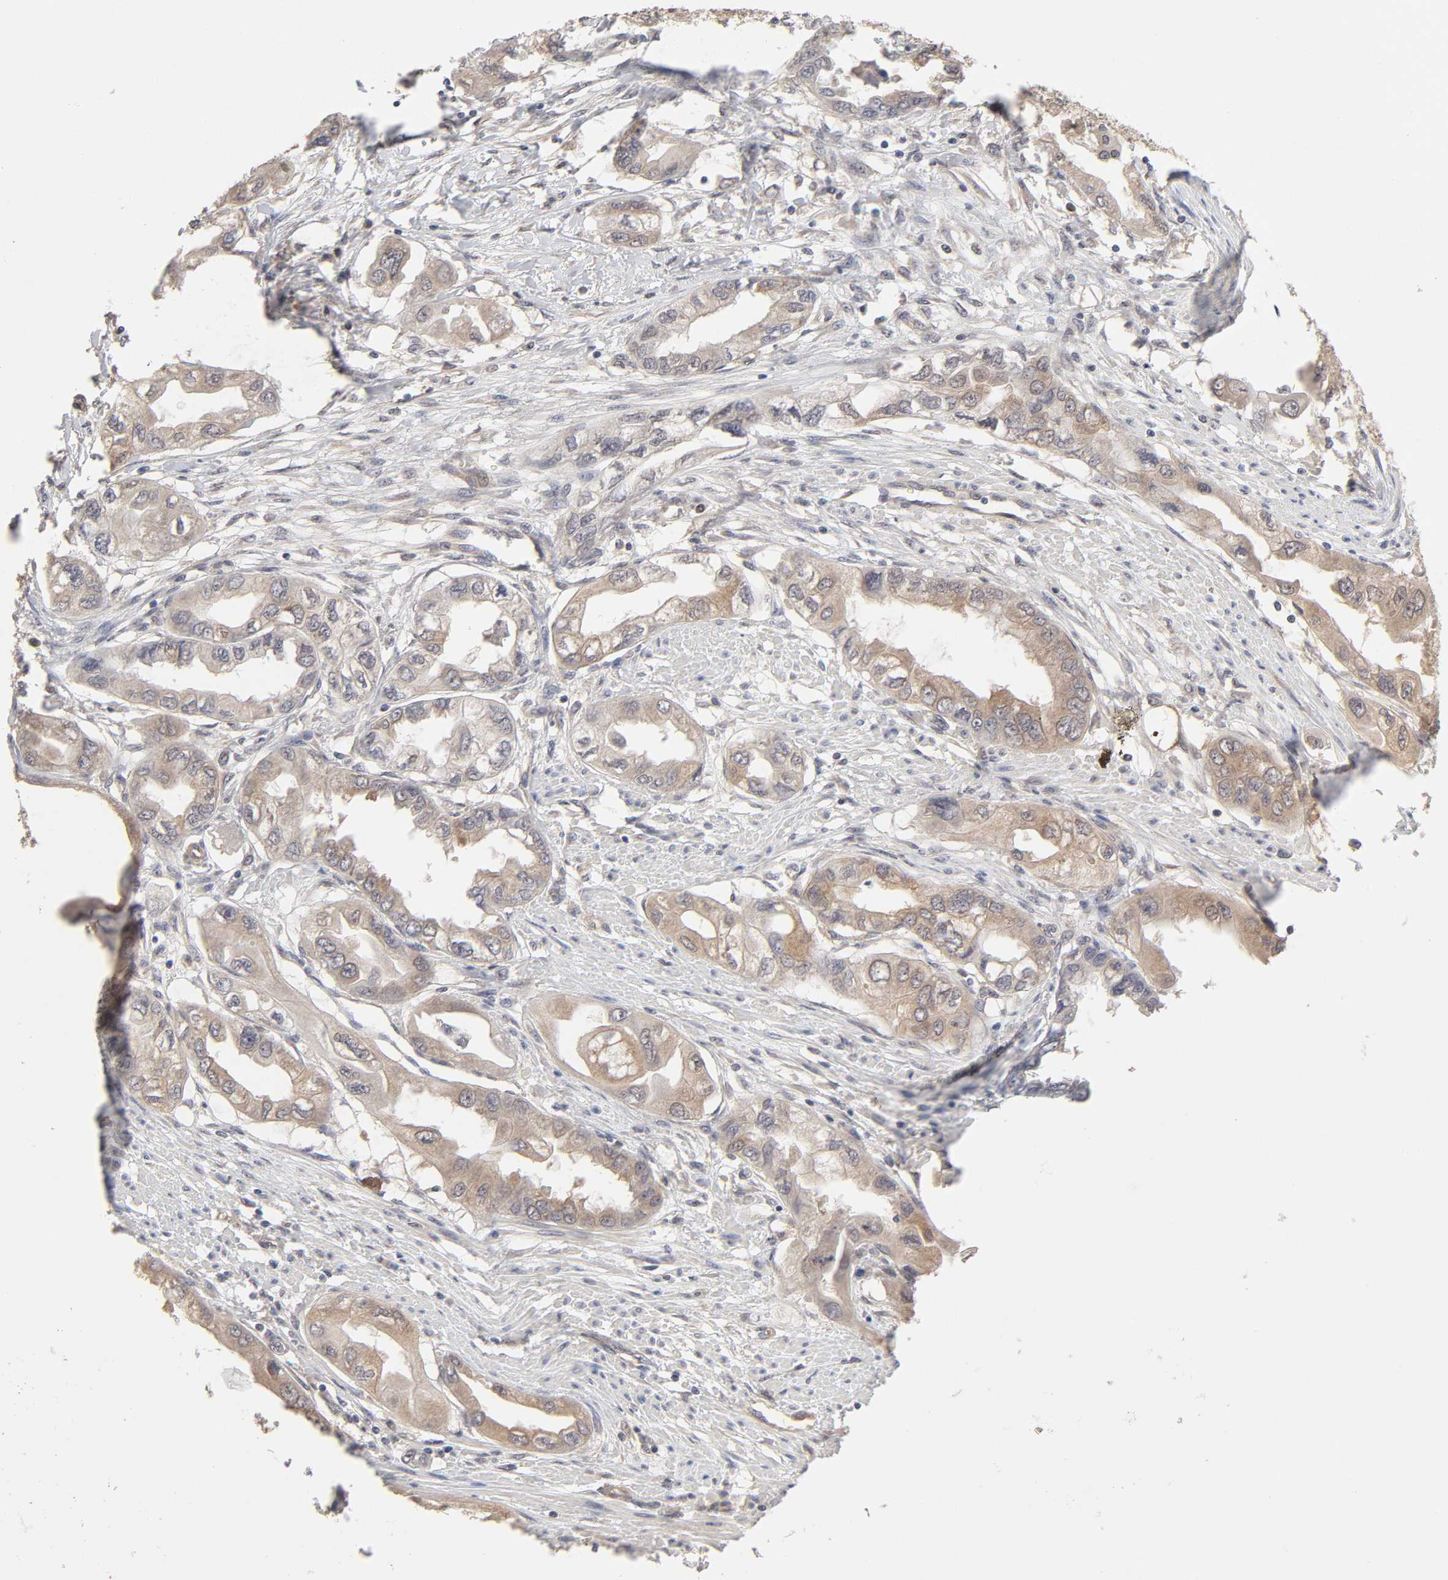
{"staining": {"intensity": "weak", "quantity": "25%-75%", "location": "cytoplasmic/membranous"}, "tissue": "endometrial cancer", "cell_type": "Tumor cells", "image_type": "cancer", "snomed": [{"axis": "morphology", "description": "Adenocarcinoma, NOS"}, {"axis": "topography", "description": "Endometrium"}], "caption": "Endometrial cancer stained for a protein exhibits weak cytoplasmic/membranous positivity in tumor cells.", "gene": "MAPK1", "patient": {"sex": "female", "age": 67}}